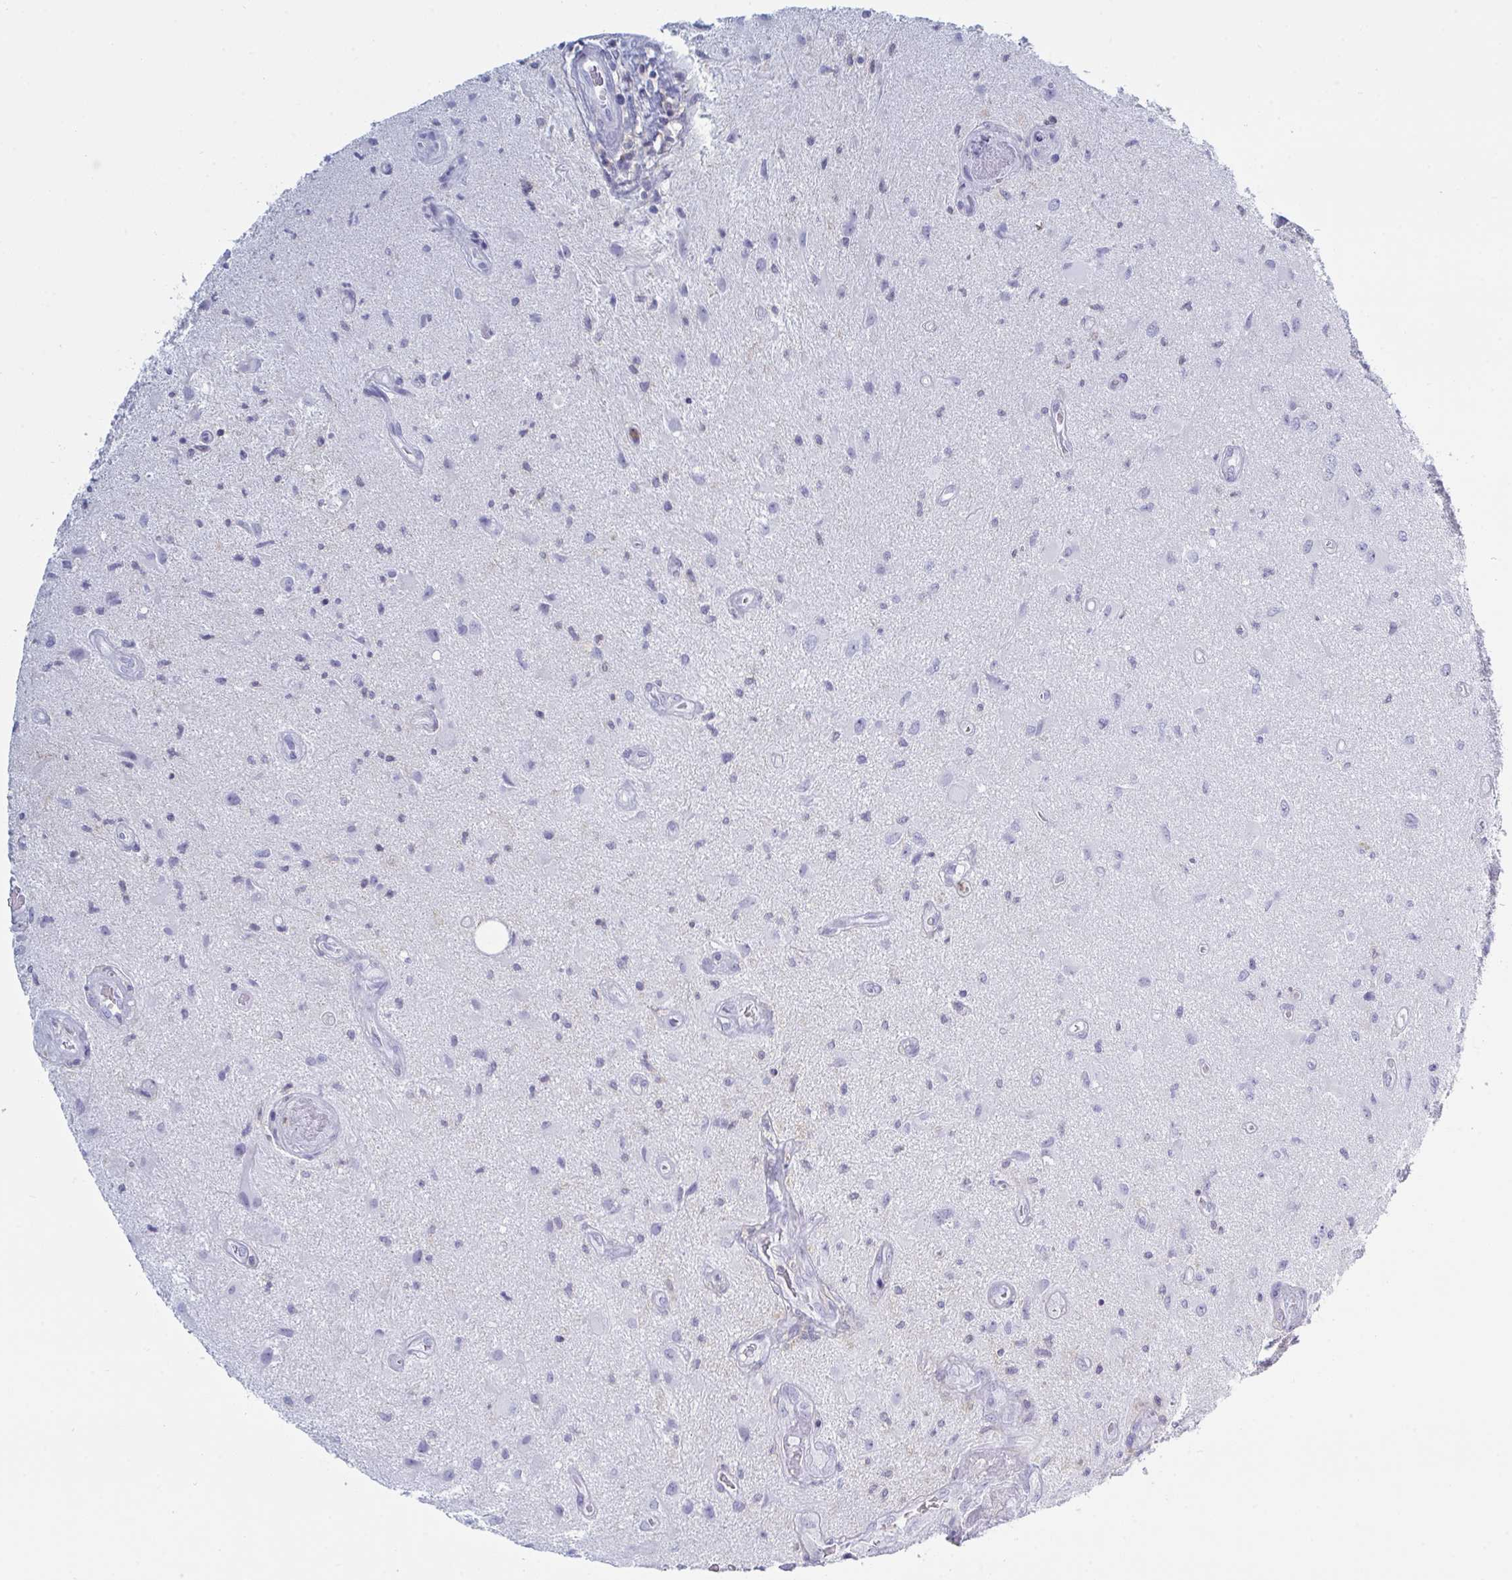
{"staining": {"intensity": "negative", "quantity": "none", "location": "none"}, "tissue": "glioma", "cell_type": "Tumor cells", "image_type": "cancer", "snomed": [{"axis": "morphology", "description": "Glioma, malignant, High grade"}, {"axis": "topography", "description": "Brain"}], "caption": "Tumor cells show no significant positivity in malignant glioma (high-grade). (DAB immunohistochemistry with hematoxylin counter stain).", "gene": "MYO1F", "patient": {"sex": "male", "age": 67}}